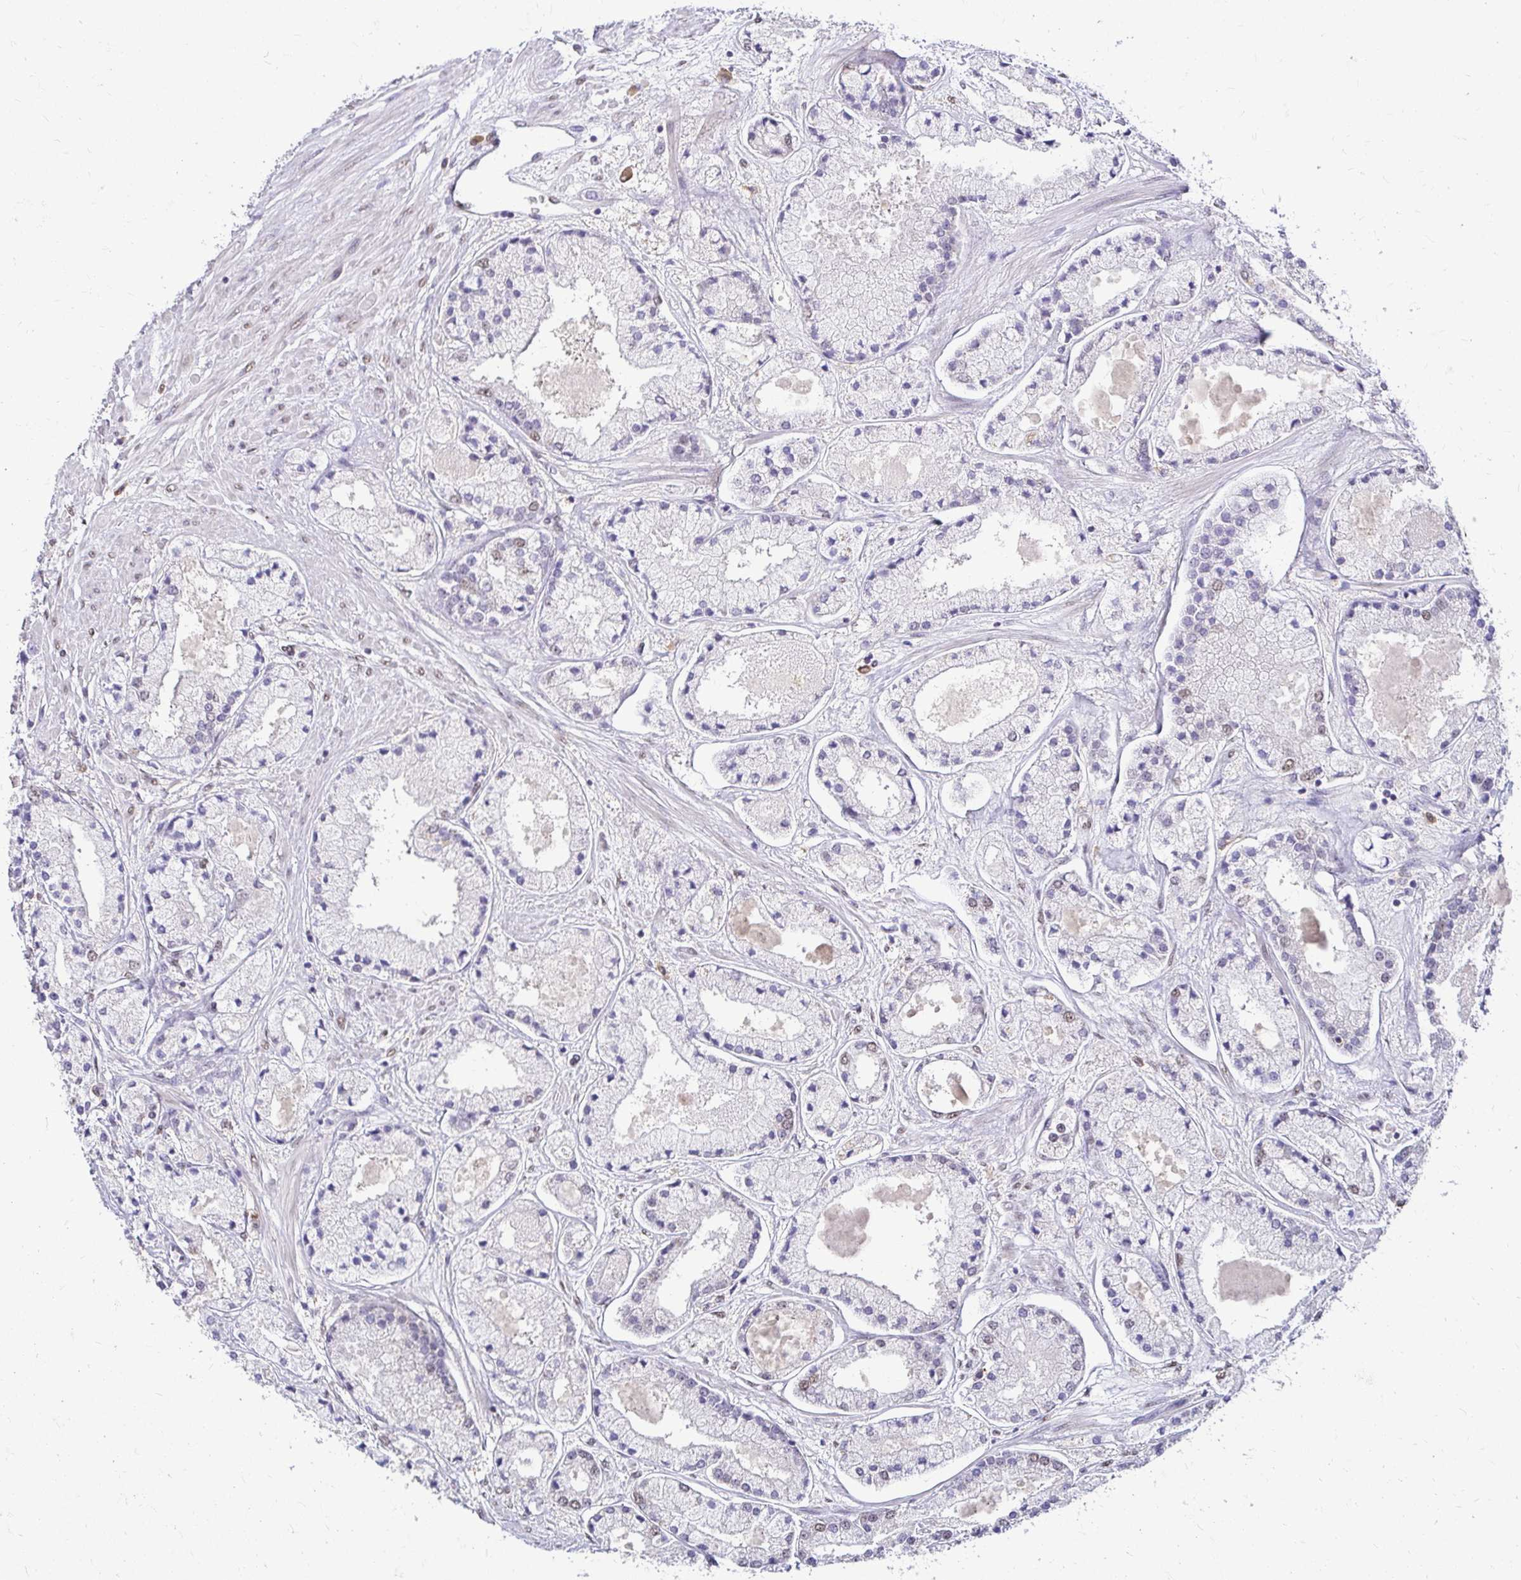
{"staining": {"intensity": "moderate", "quantity": "<25%", "location": "nuclear"}, "tissue": "prostate cancer", "cell_type": "Tumor cells", "image_type": "cancer", "snomed": [{"axis": "morphology", "description": "Adenocarcinoma, High grade"}, {"axis": "topography", "description": "Prostate"}], "caption": "About <25% of tumor cells in prostate cancer display moderate nuclear protein positivity as visualized by brown immunohistochemical staining.", "gene": "RIMS4", "patient": {"sex": "male", "age": 67}}